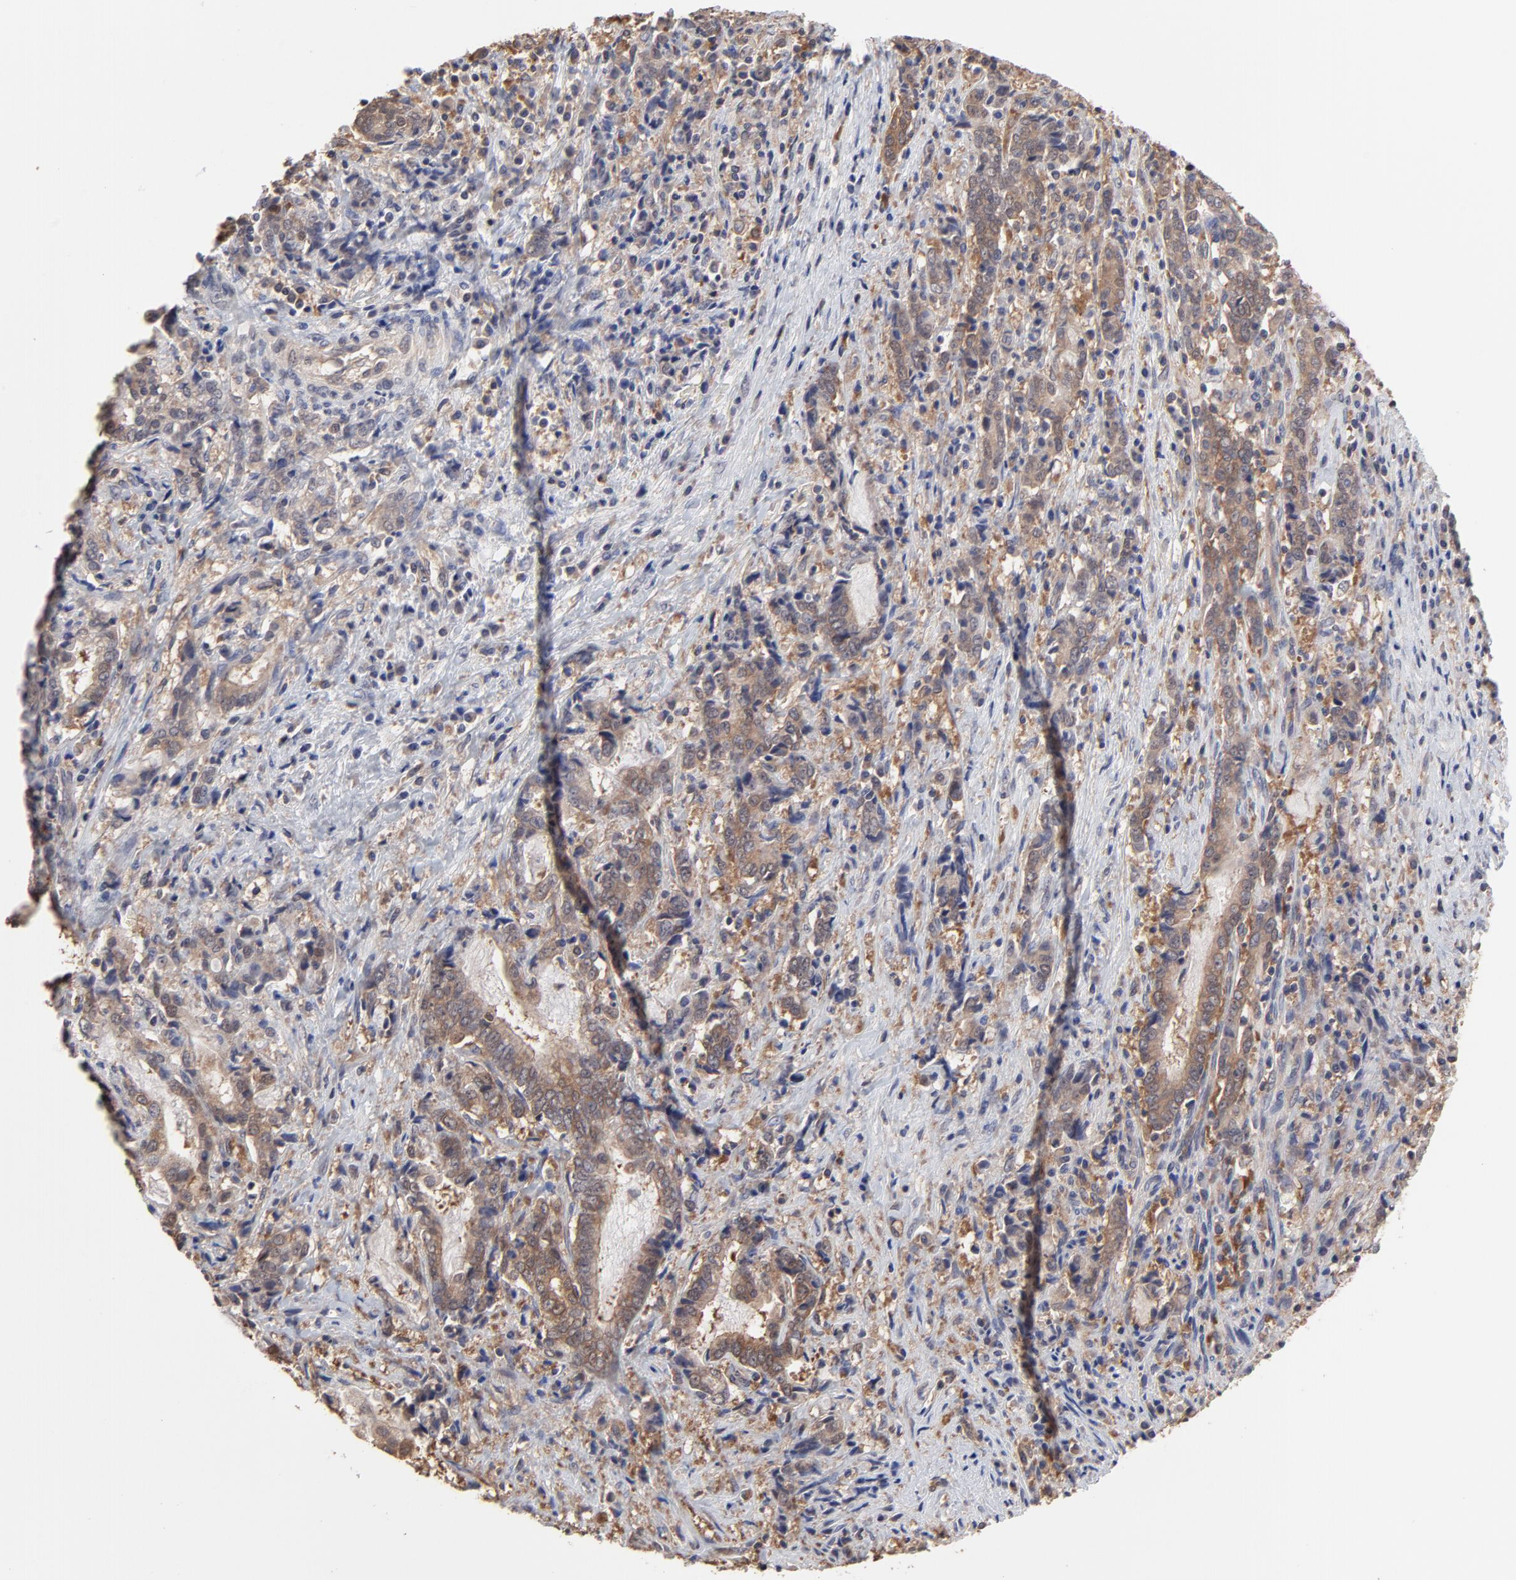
{"staining": {"intensity": "weak", "quantity": ">75%", "location": "cytoplasmic/membranous"}, "tissue": "liver cancer", "cell_type": "Tumor cells", "image_type": "cancer", "snomed": [{"axis": "morphology", "description": "Cholangiocarcinoma"}, {"axis": "topography", "description": "Liver"}], "caption": "The image displays a brown stain indicating the presence of a protein in the cytoplasmic/membranous of tumor cells in liver cancer.", "gene": "CCT2", "patient": {"sex": "male", "age": 57}}